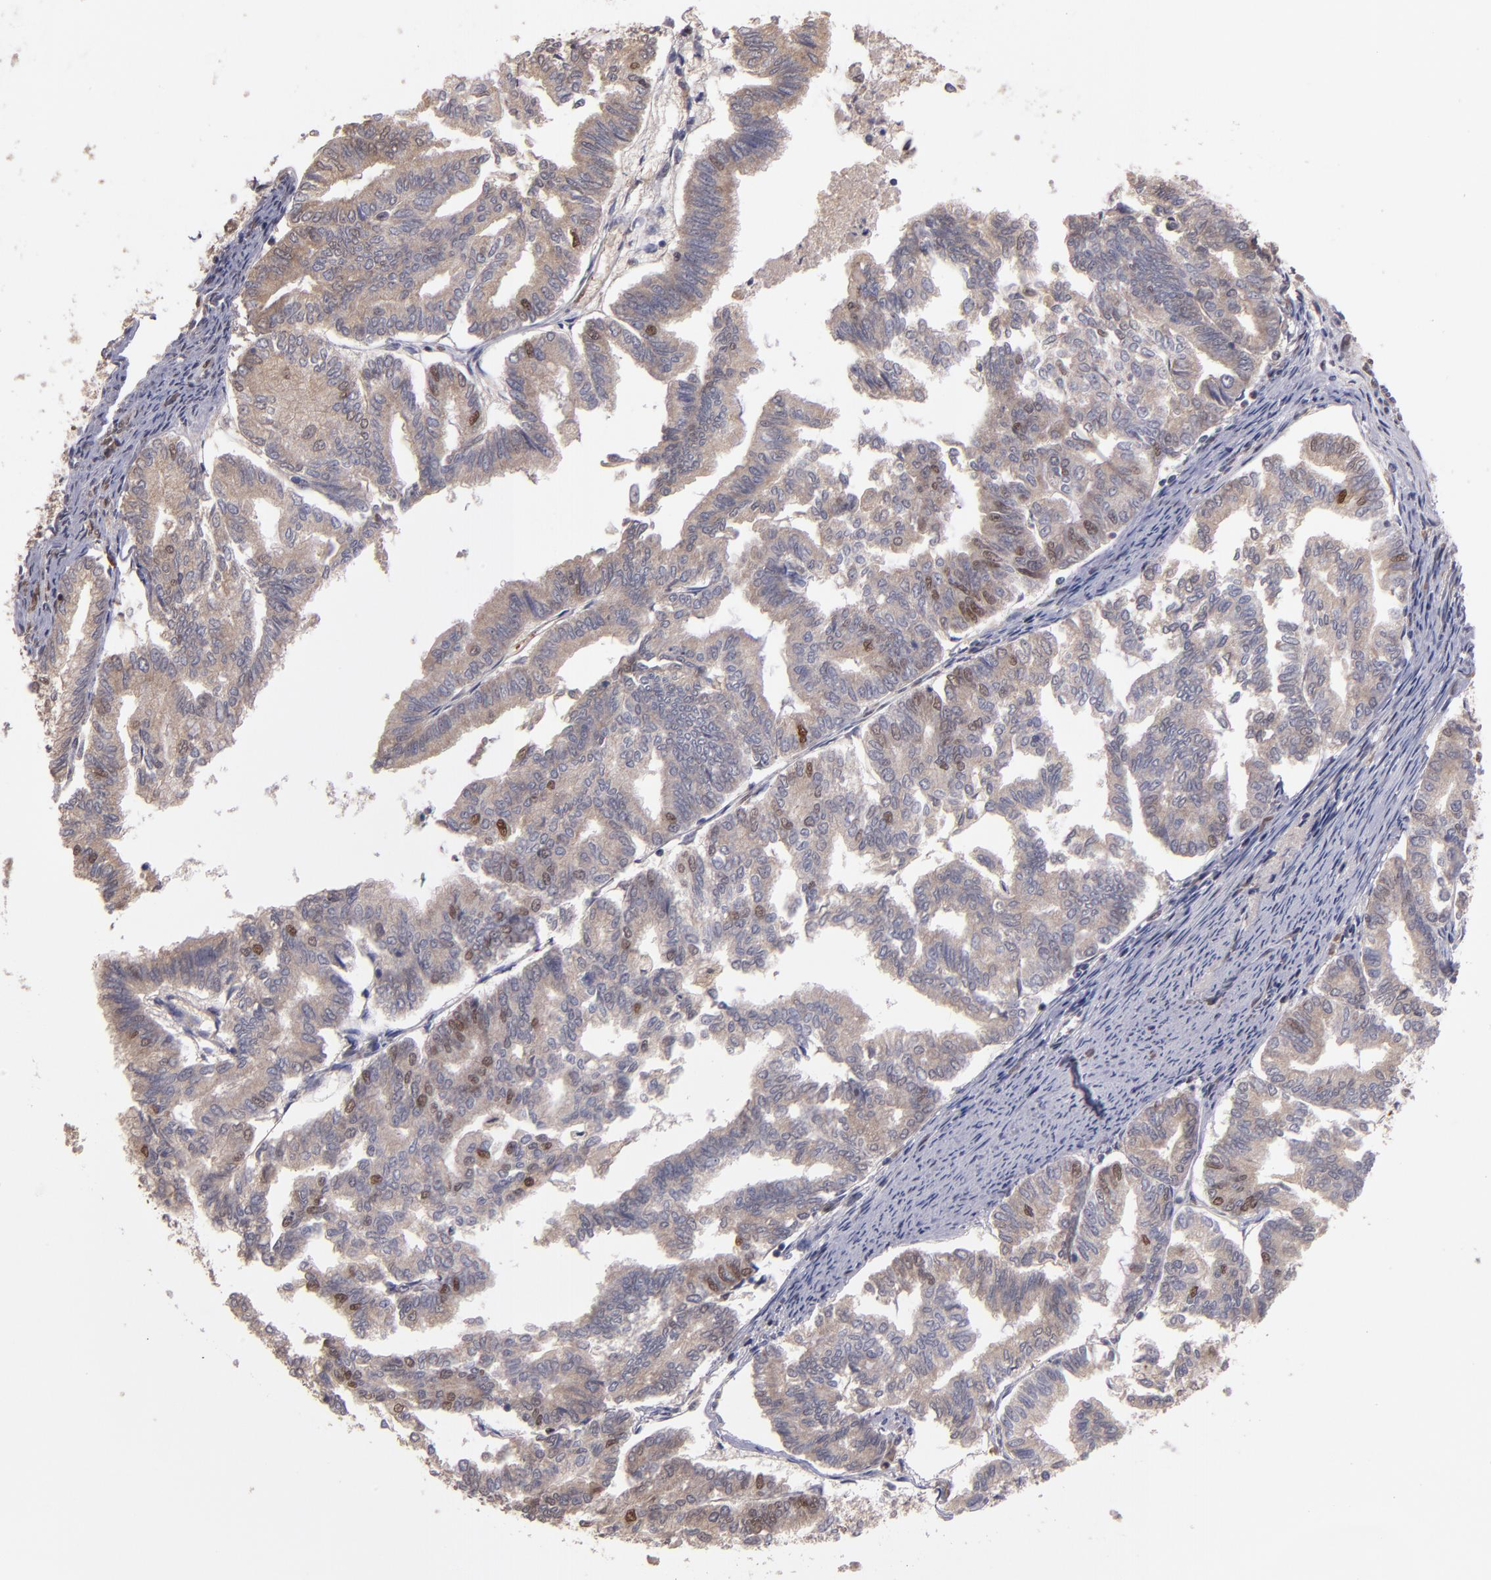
{"staining": {"intensity": "moderate", "quantity": "<25%", "location": "nuclear"}, "tissue": "endometrial cancer", "cell_type": "Tumor cells", "image_type": "cancer", "snomed": [{"axis": "morphology", "description": "Adenocarcinoma, NOS"}, {"axis": "topography", "description": "Endometrium"}], "caption": "Endometrial cancer (adenocarcinoma) tissue exhibits moderate nuclear positivity in about <25% of tumor cells", "gene": "ABHD12B", "patient": {"sex": "female", "age": 79}}